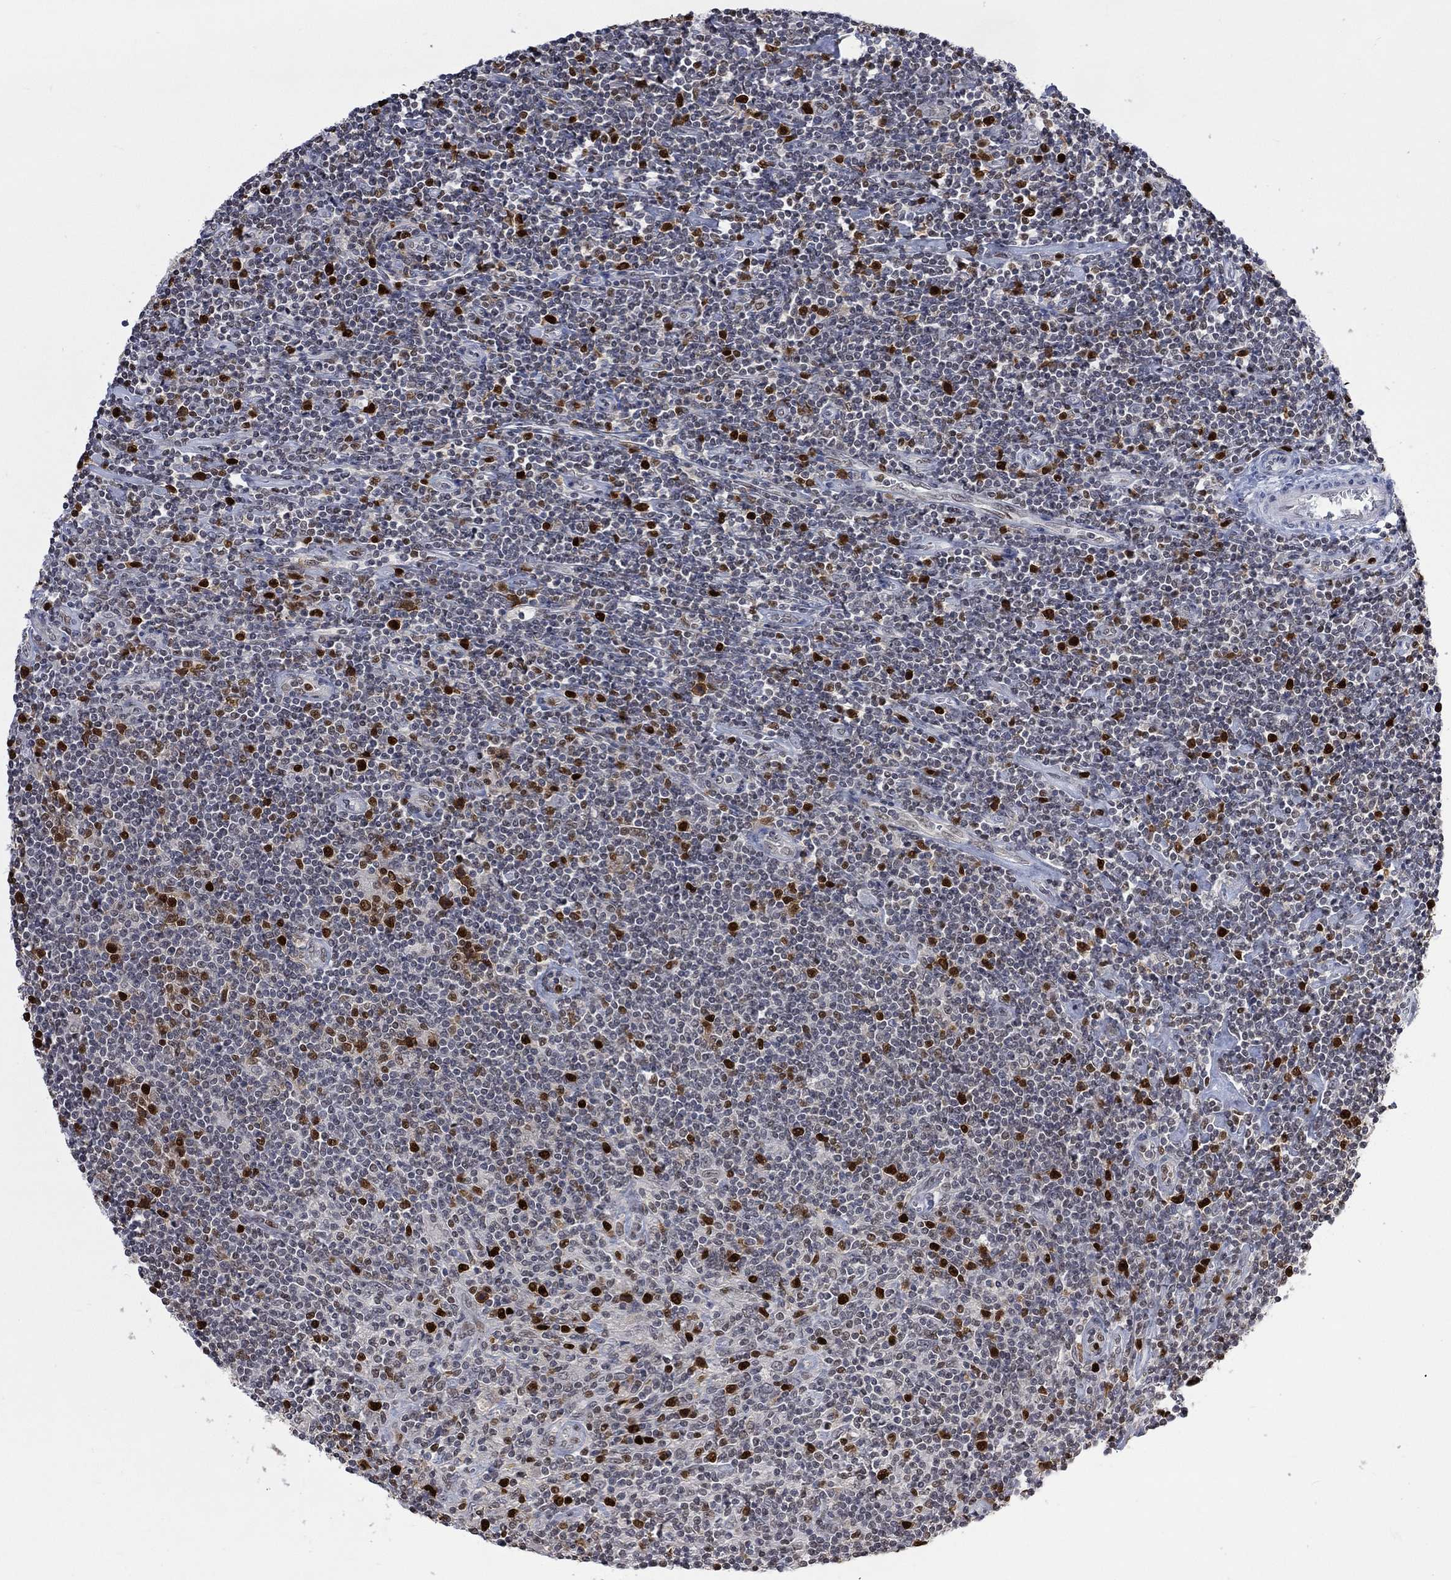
{"staining": {"intensity": "negative", "quantity": "none", "location": "none"}, "tissue": "lymphoma", "cell_type": "Tumor cells", "image_type": "cancer", "snomed": [{"axis": "morphology", "description": "Hodgkin's disease, NOS"}, {"axis": "topography", "description": "Lymph node"}], "caption": "Immunohistochemistry of human Hodgkin's disease demonstrates no positivity in tumor cells. (DAB IHC, high magnification).", "gene": "RAD54L2", "patient": {"sex": "male", "age": 40}}